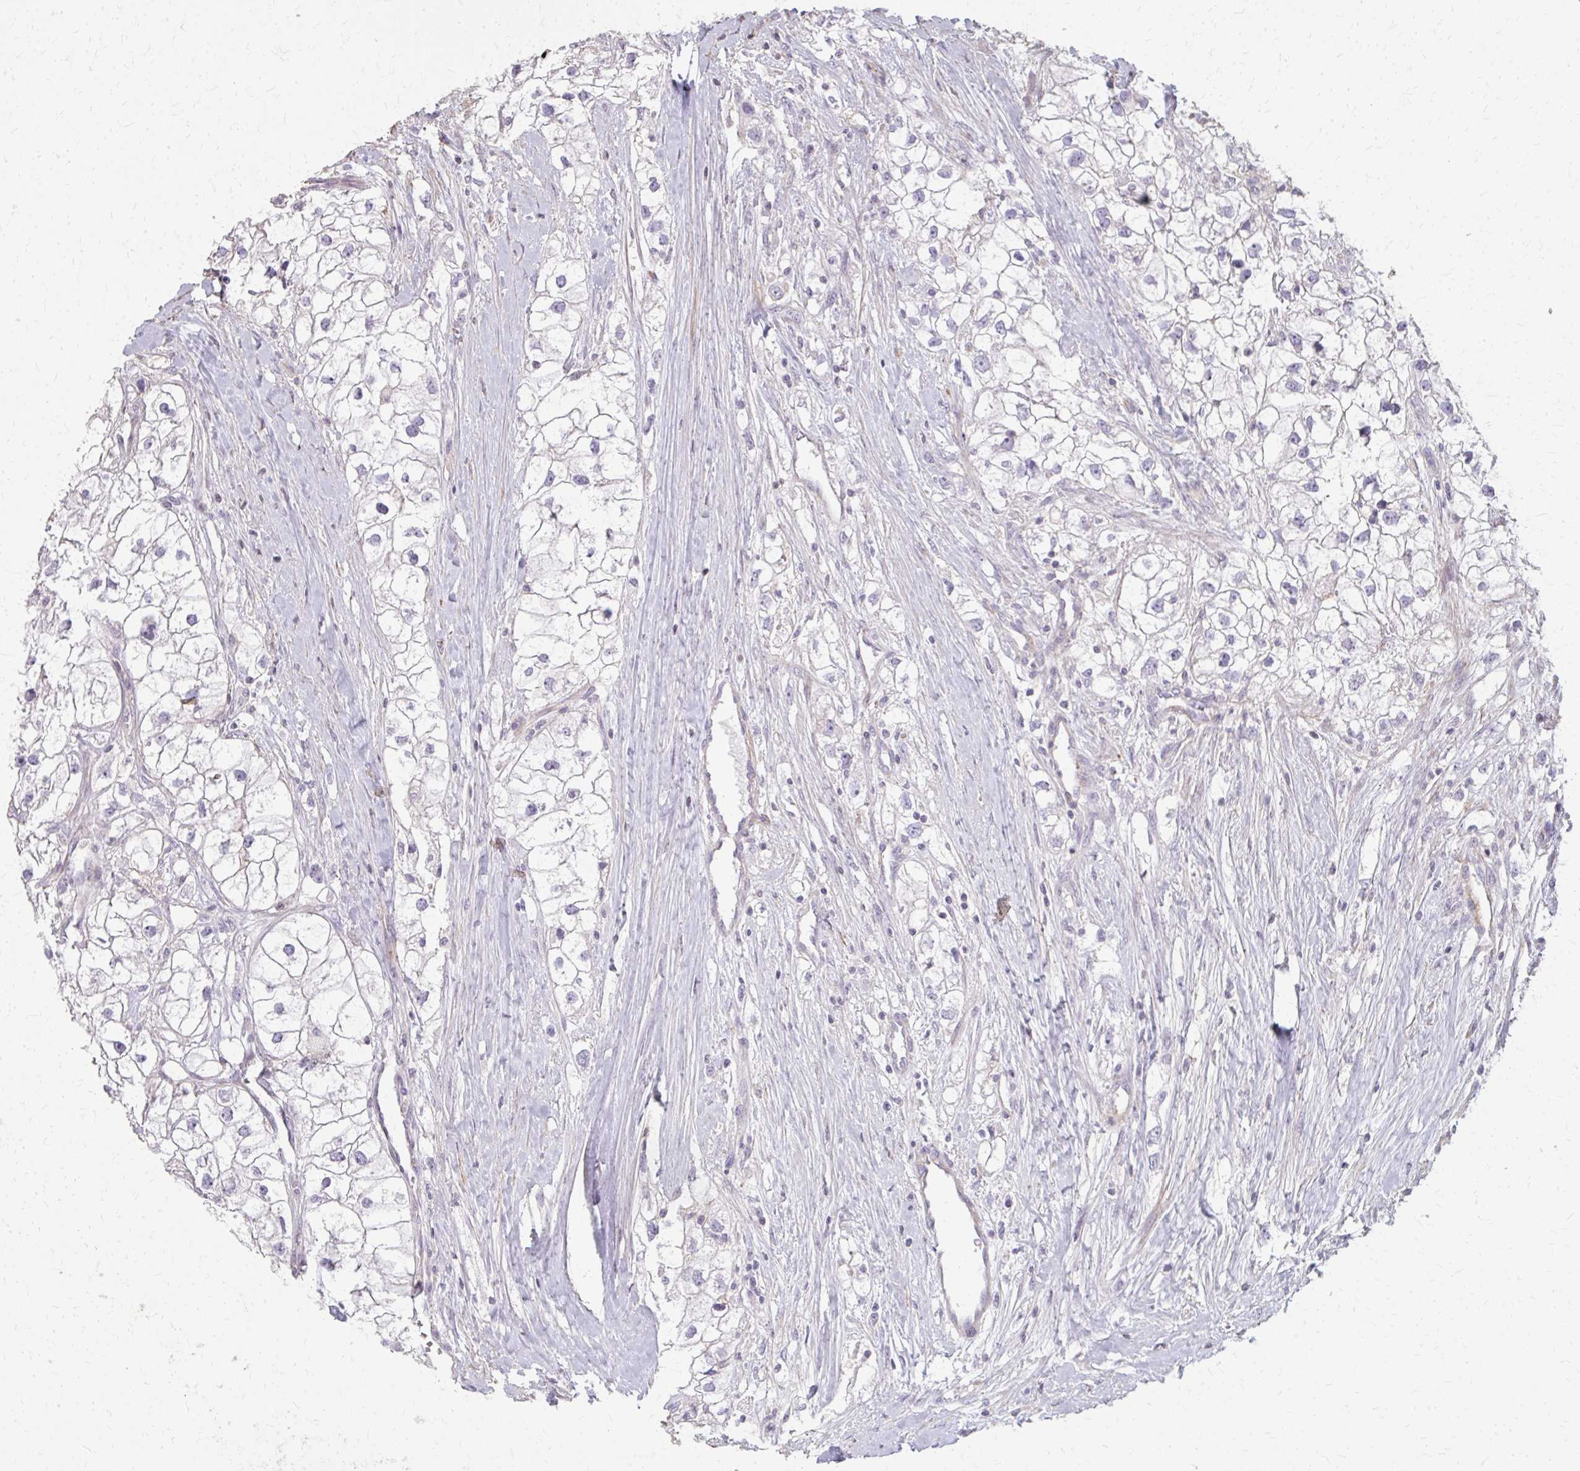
{"staining": {"intensity": "negative", "quantity": "none", "location": "none"}, "tissue": "renal cancer", "cell_type": "Tumor cells", "image_type": "cancer", "snomed": [{"axis": "morphology", "description": "Adenocarcinoma, NOS"}, {"axis": "topography", "description": "Kidney"}], "caption": "An immunohistochemistry image of adenocarcinoma (renal) is shown. There is no staining in tumor cells of adenocarcinoma (renal).", "gene": "TENM4", "patient": {"sex": "male", "age": 59}}